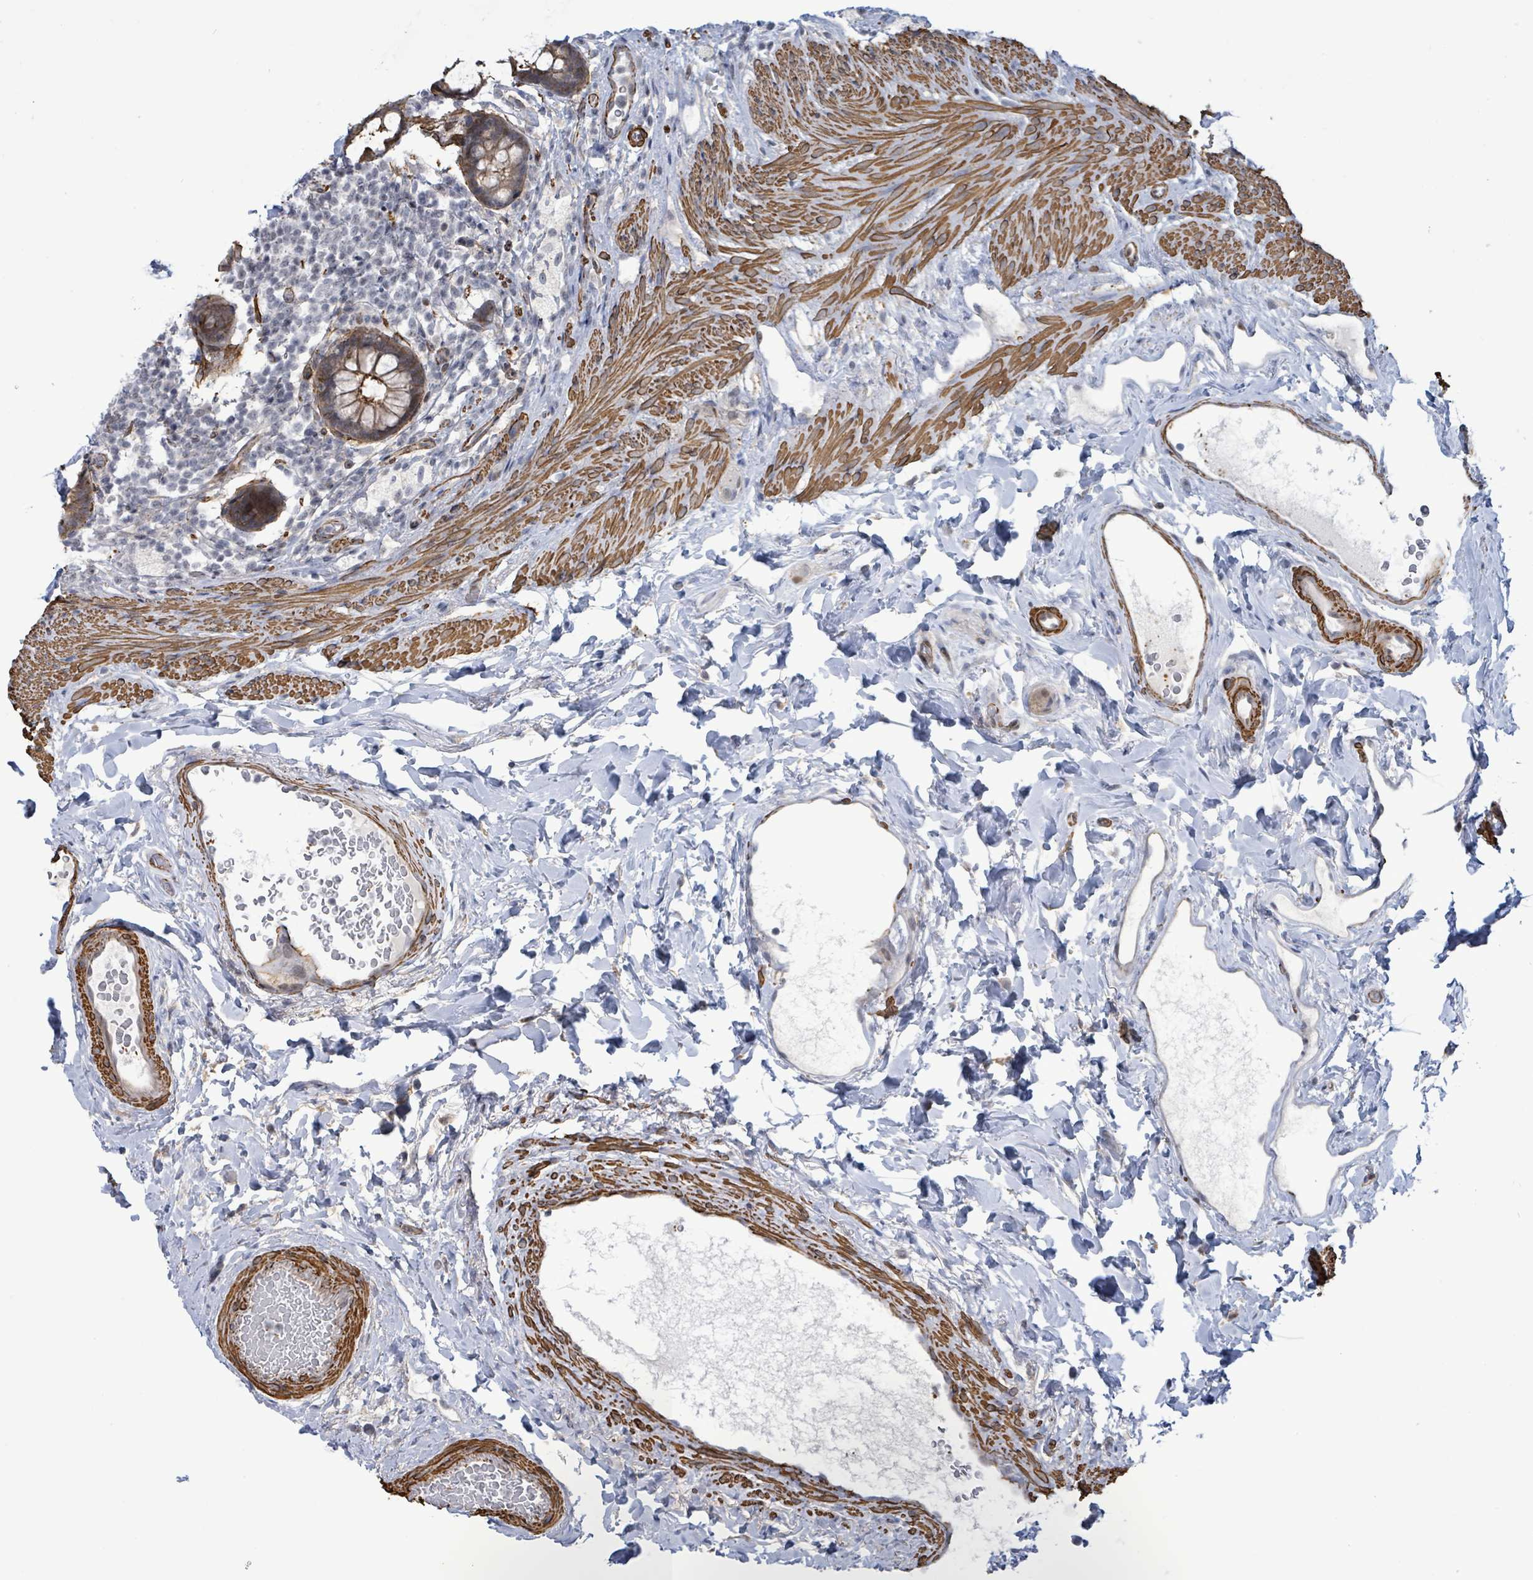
{"staining": {"intensity": "moderate", "quantity": ">75%", "location": "cytoplasmic/membranous"}, "tissue": "rectum", "cell_type": "Glandular cells", "image_type": "normal", "snomed": [{"axis": "morphology", "description": "Normal tissue, NOS"}, {"axis": "topography", "description": "Rectum"}, {"axis": "topography", "description": "Peripheral nerve tissue"}], "caption": "This image exhibits normal rectum stained with immunohistochemistry to label a protein in brown. The cytoplasmic/membranous of glandular cells show moderate positivity for the protein. Nuclei are counter-stained blue.", "gene": "DMRTC1B", "patient": {"sex": "female", "age": 69}}